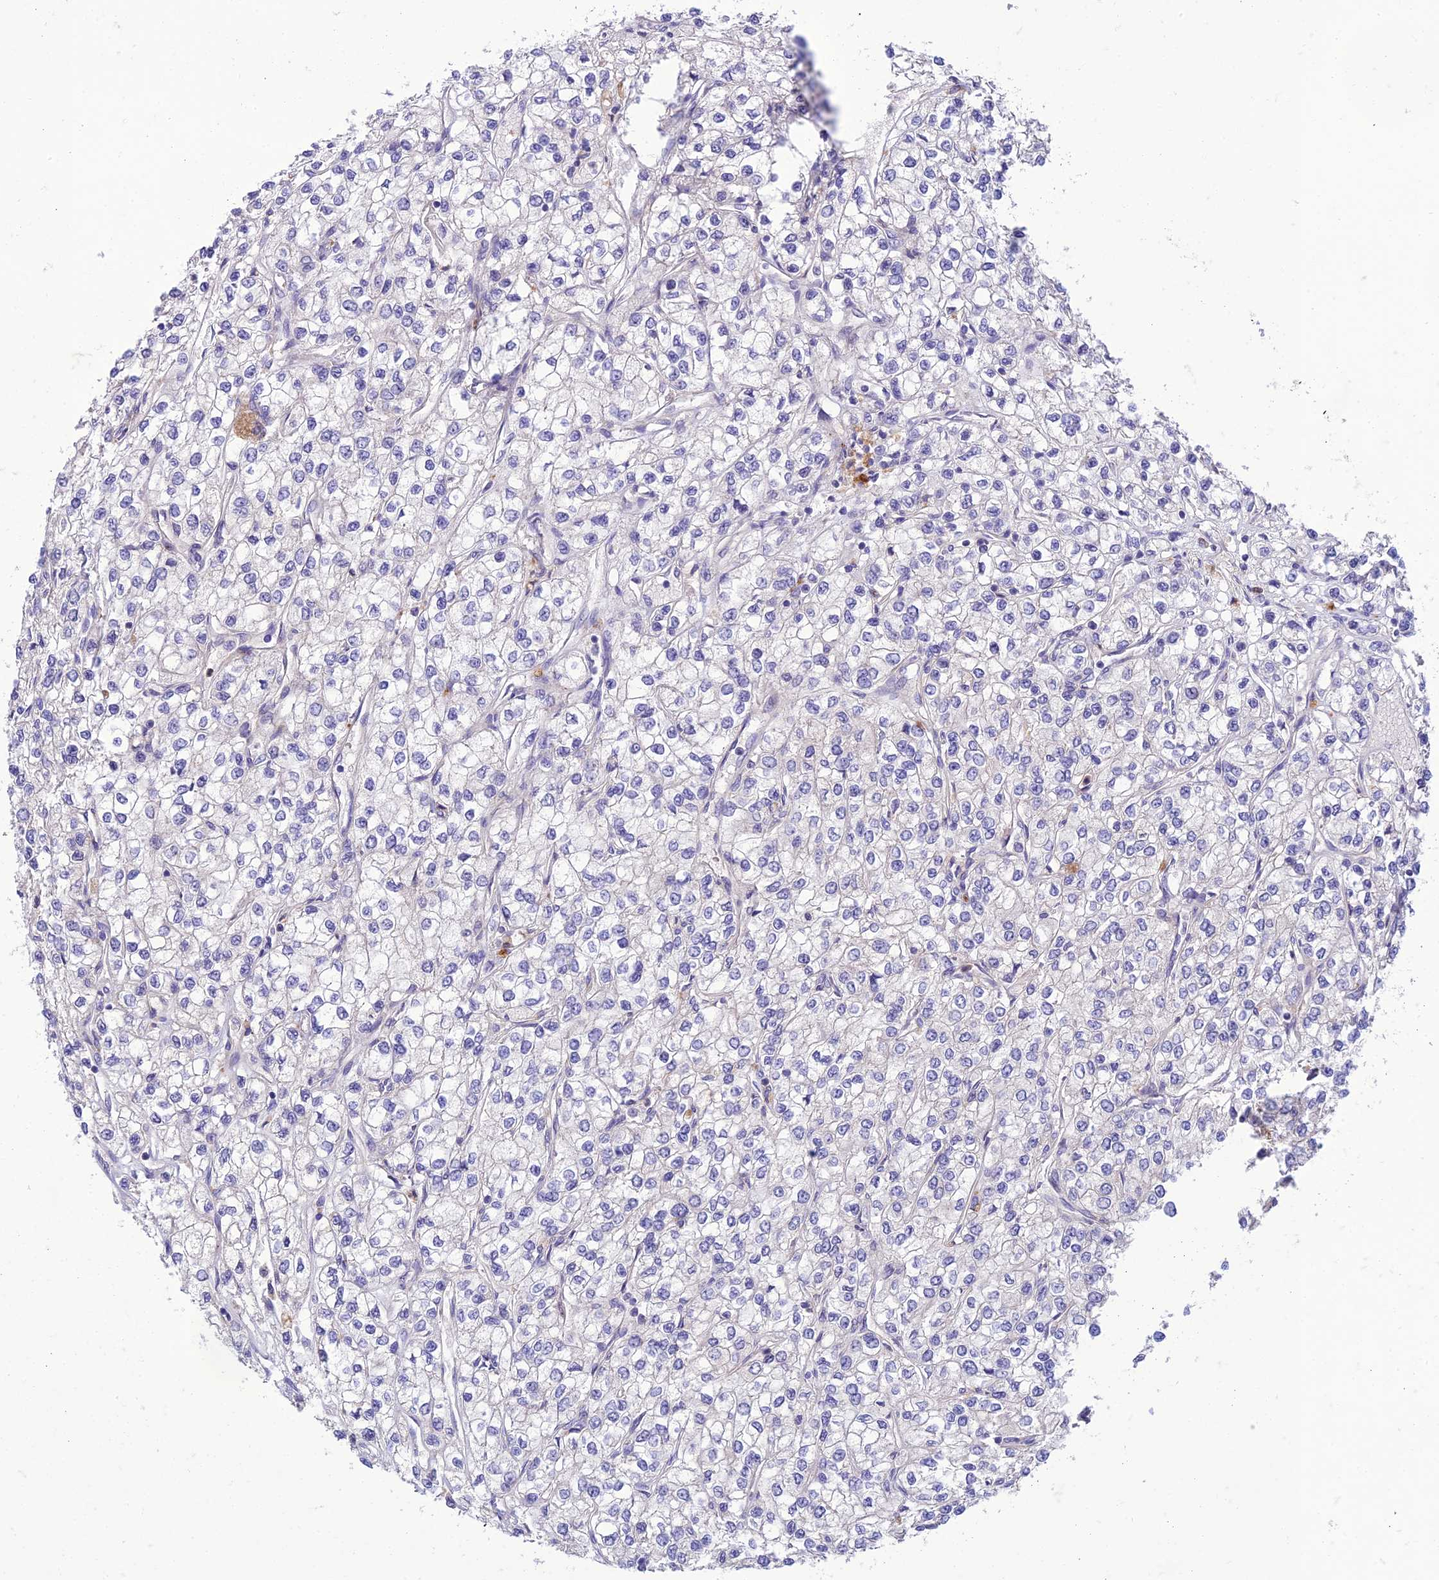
{"staining": {"intensity": "negative", "quantity": "none", "location": "none"}, "tissue": "renal cancer", "cell_type": "Tumor cells", "image_type": "cancer", "snomed": [{"axis": "morphology", "description": "Adenocarcinoma, NOS"}, {"axis": "topography", "description": "Kidney"}], "caption": "A photomicrograph of renal cancer (adenocarcinoma) stained for a protein shows no brown staining in tumor cells.", "gene": "IRAK3", "patient": {"sex": "male", "age": 80}}